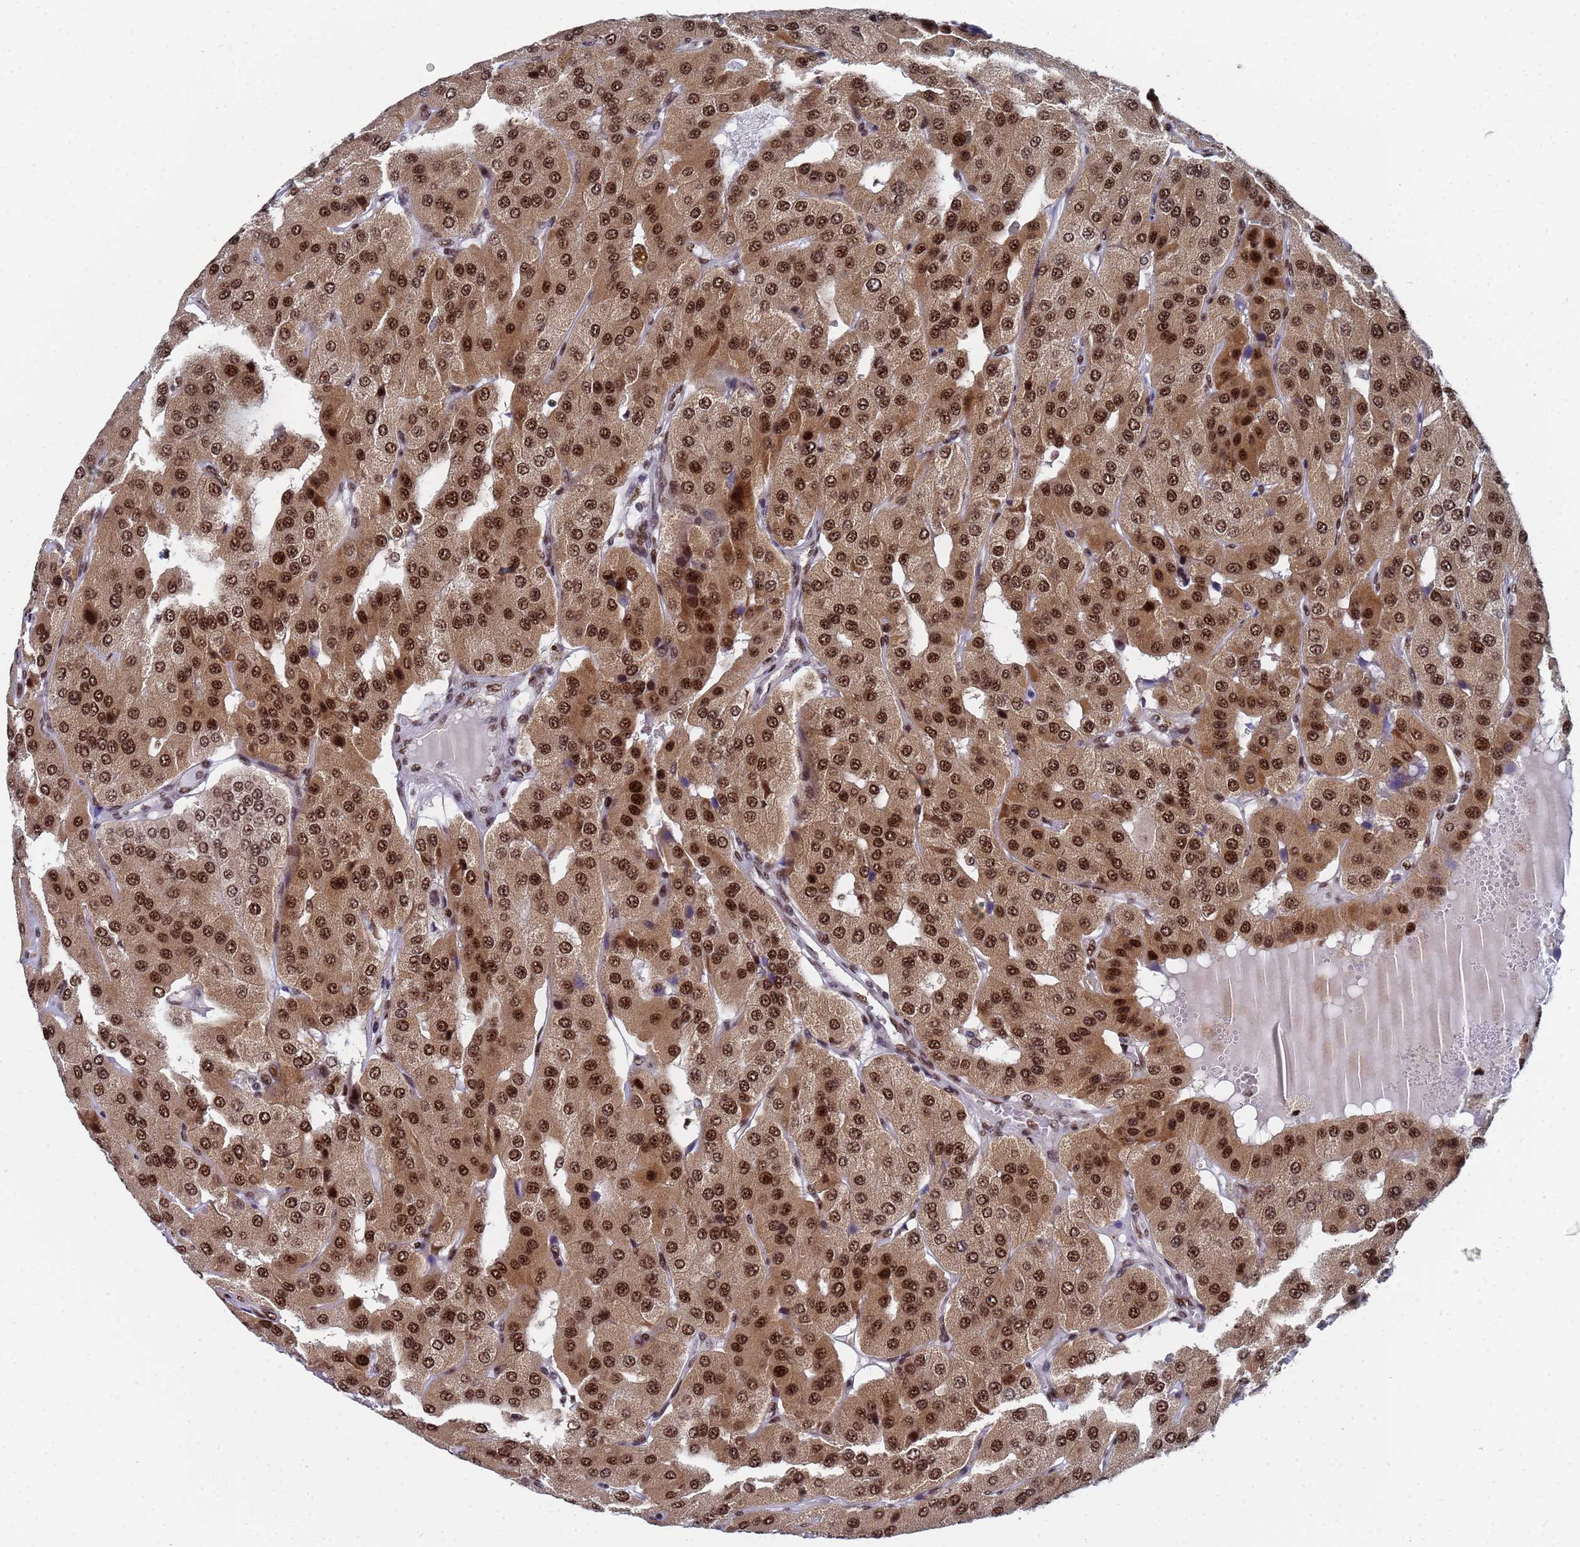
{"staining": {"intensity": "strong", "quantity": ">75%", "location": "cytoplasmic/membranous,nuclear"}, "tissue": "parathyroid gland", "cell_type": "Glandular cells", "image_type": "normal", "snomed": [{"axis": "morphology", "description": "Normal tissue, NOS"}, {"axis": "morphology", "description": "Adenoma, NOS"}, {"axis": "topography", "description": "Parathyroid gland"}], "caption": "A high amount of strong cytoplasmic/membranous,nuclear expression is present in approximately >75% of glandular cells in normal parathyroid gland. Ihc stains the protein in brown and the nuclei are stained blue.", "gene": "AP5Z1", "patient": {"sex": "female", "age": 86}}